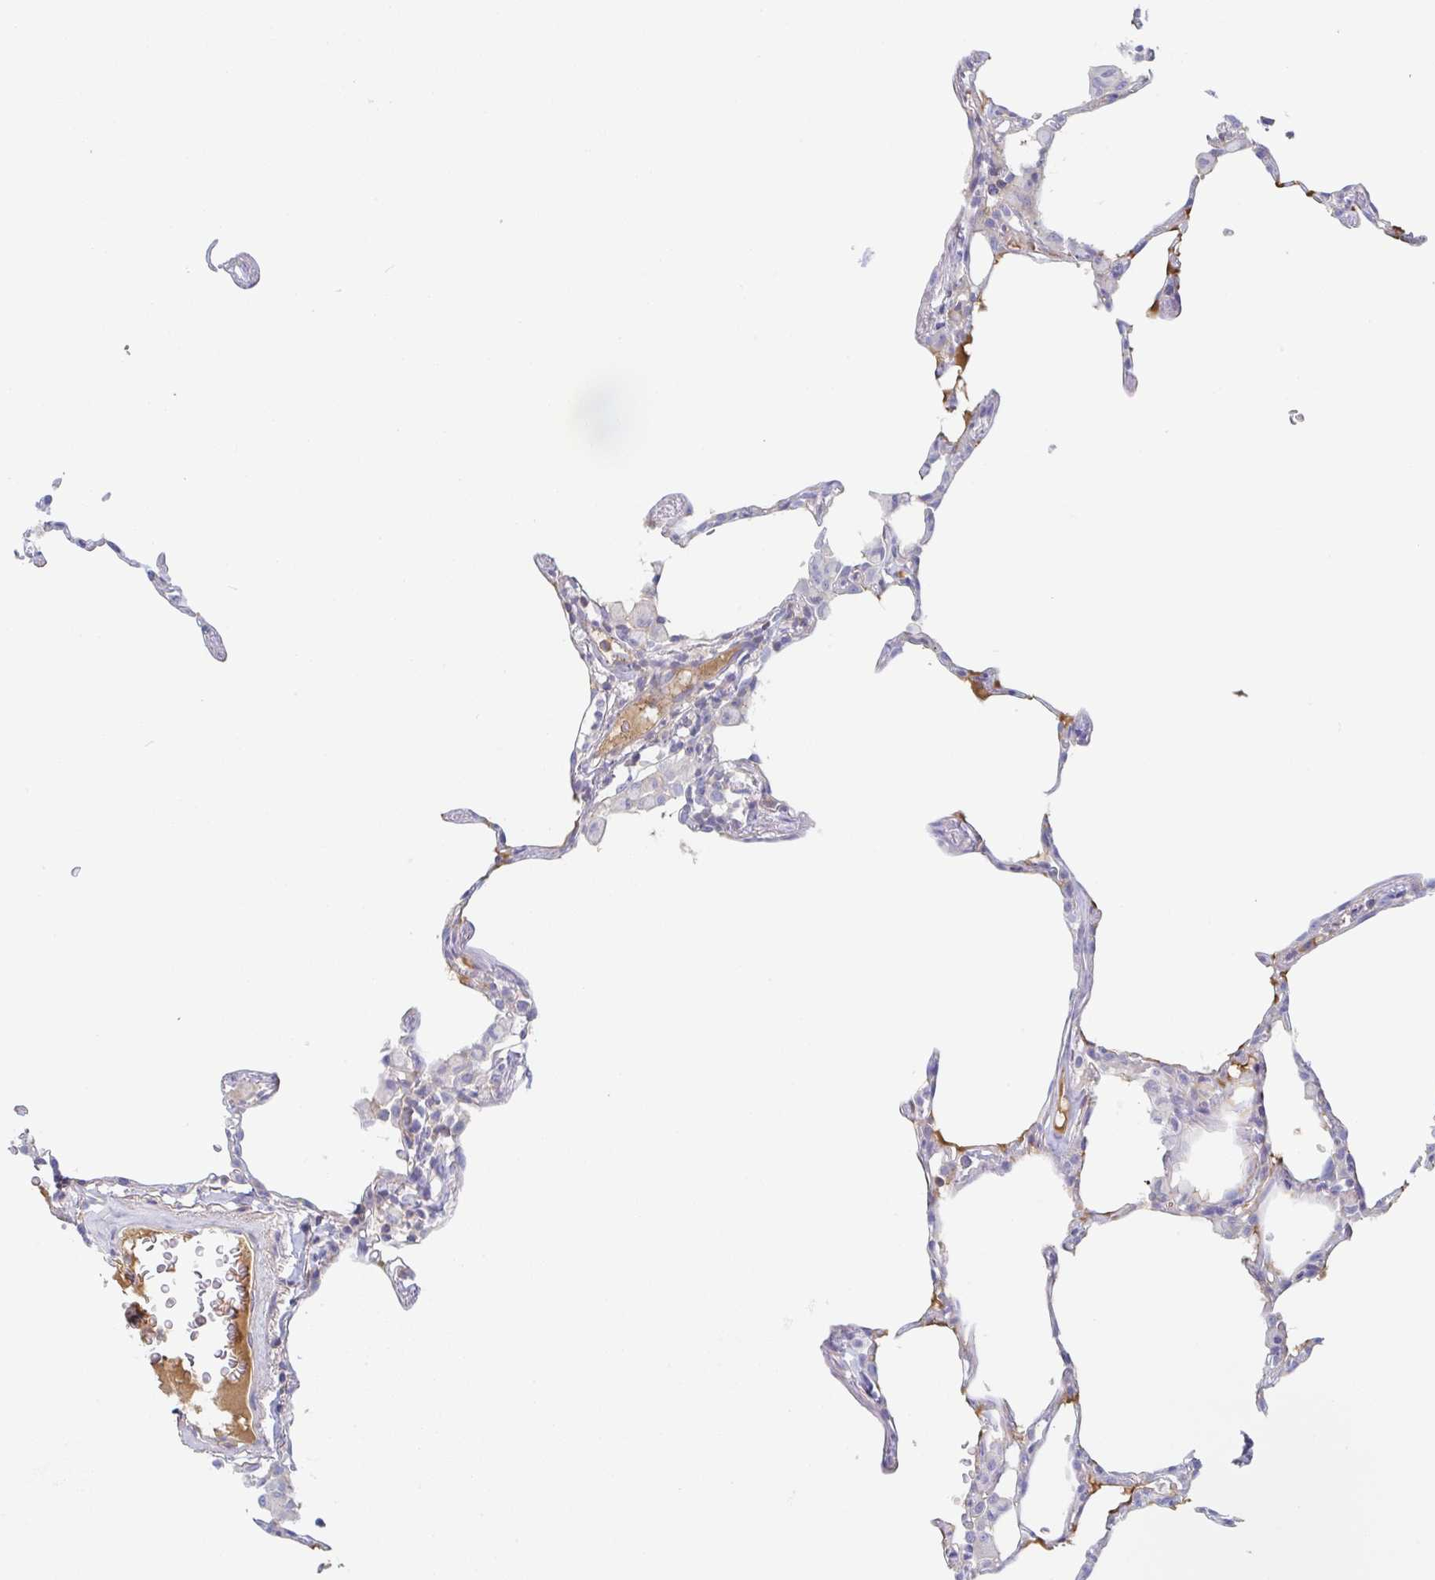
{"staining": {"intensity": "negative", "quantity": "none", "location": "none"}, "tissue": "lung", "cell_type": "Alveolar cells", "image_type": "normal", "snomed": [{"axis": "morphology", "description": "Normal tissue, NOS"}, {"axis": "topography", "description": "Lung"}], "caption": "Immunohistochemistry of unremarkable lung displays no positivity in alveolar cells. (DAB (3,3'-diaminobenzidine) immunohistochemistry with hematoxylin counter stain).", "gene": "AMPD2", "patient": {"sex": "female", "age": 57}}